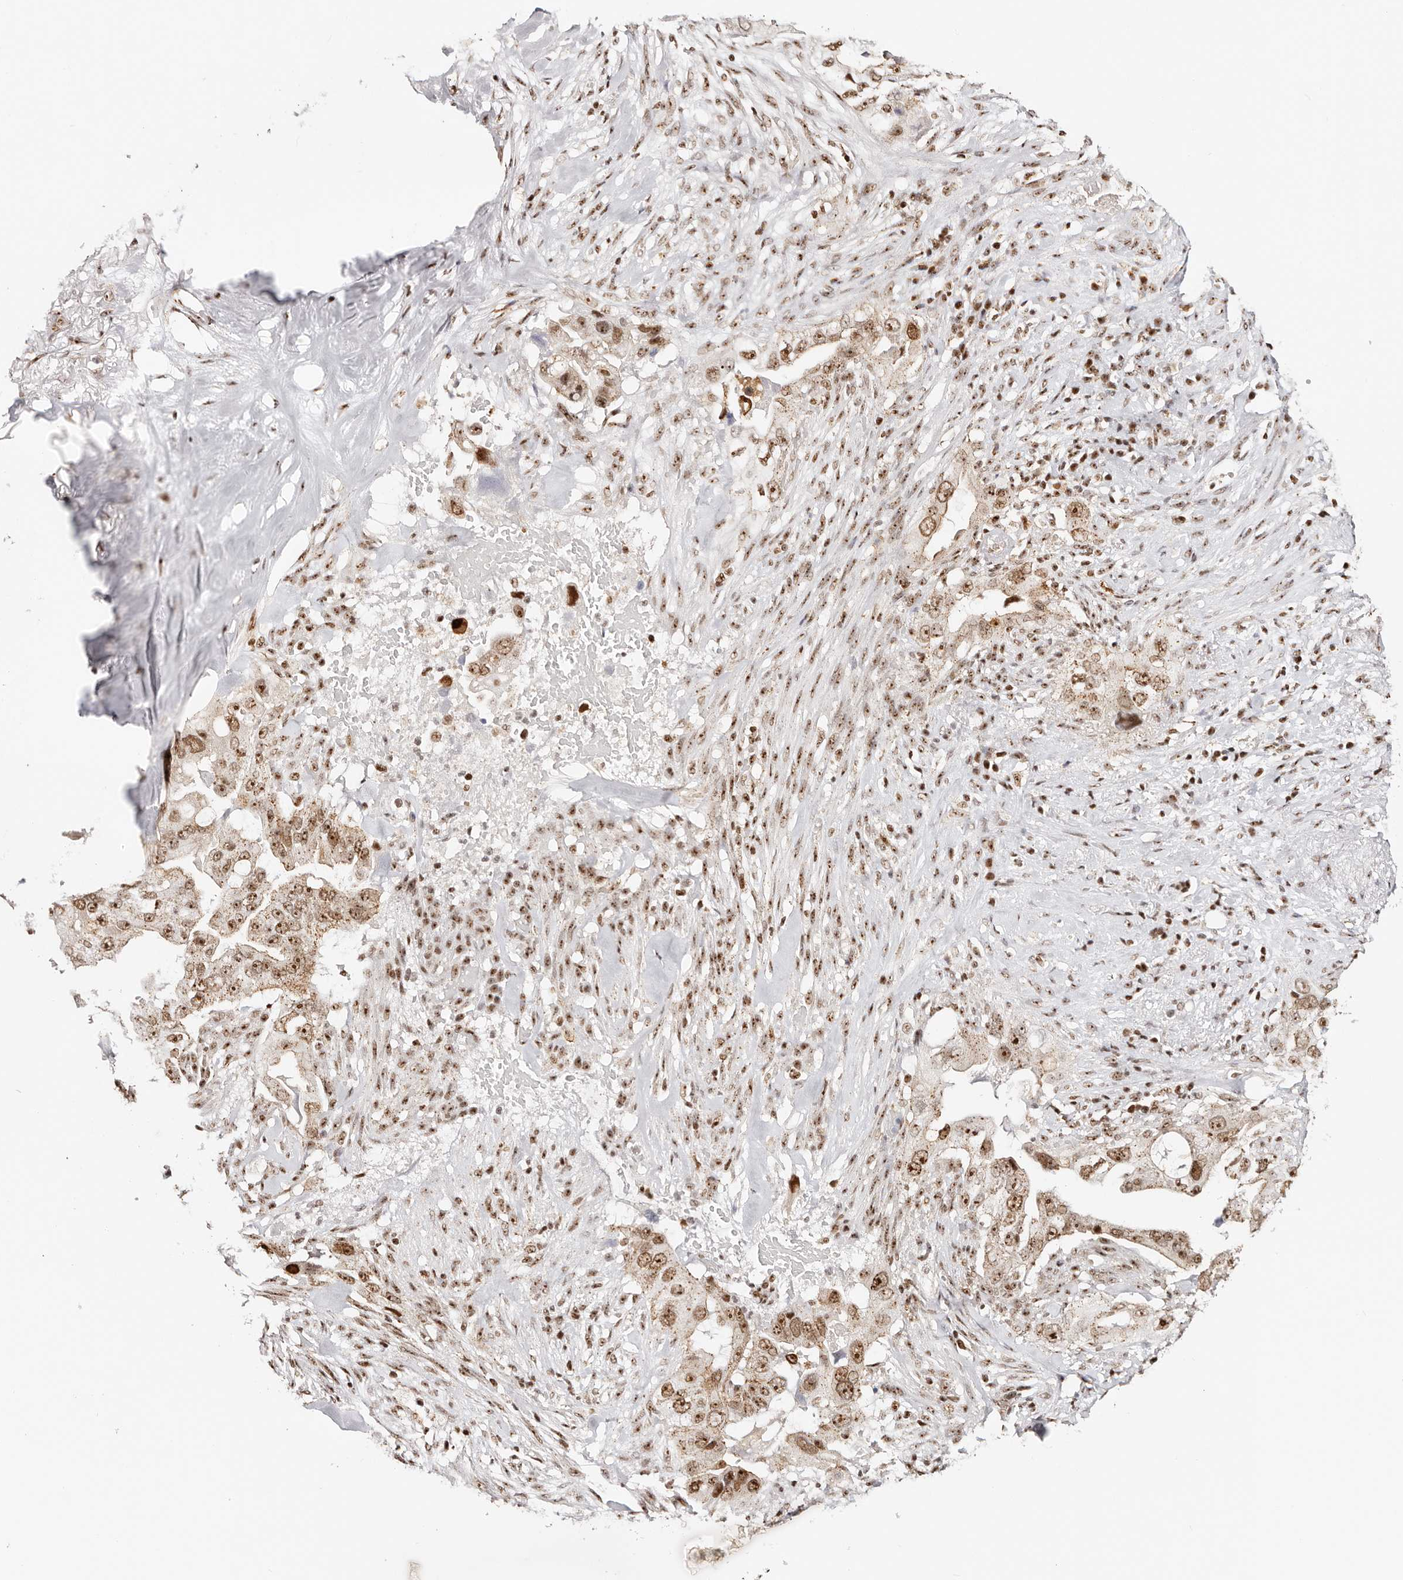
{"staining": {"intensity": "moderate", "quantity": ">75%", "location": "nuclear"}, "tissue": "pancreatic cancer", "cell_type": "Tumor cells", "image_type": "cancer", "snomed": [{"axis": "morphology", "description": "Inflammation, NOS"}, {"axis": "morphology", "description": "Adenocarcinoma, NOS"}, {"axis": "topography", "description": "Pancreas"}], "caption": "The histopathology image reveals immunohistochemical staining of pancreatic cancer (adenocarcinoma). There is moderate nuclear expression is present in about >75% of tumor cells.", "gene": "IQGAP3", "patient": {"sex": "female", "age": 56}}